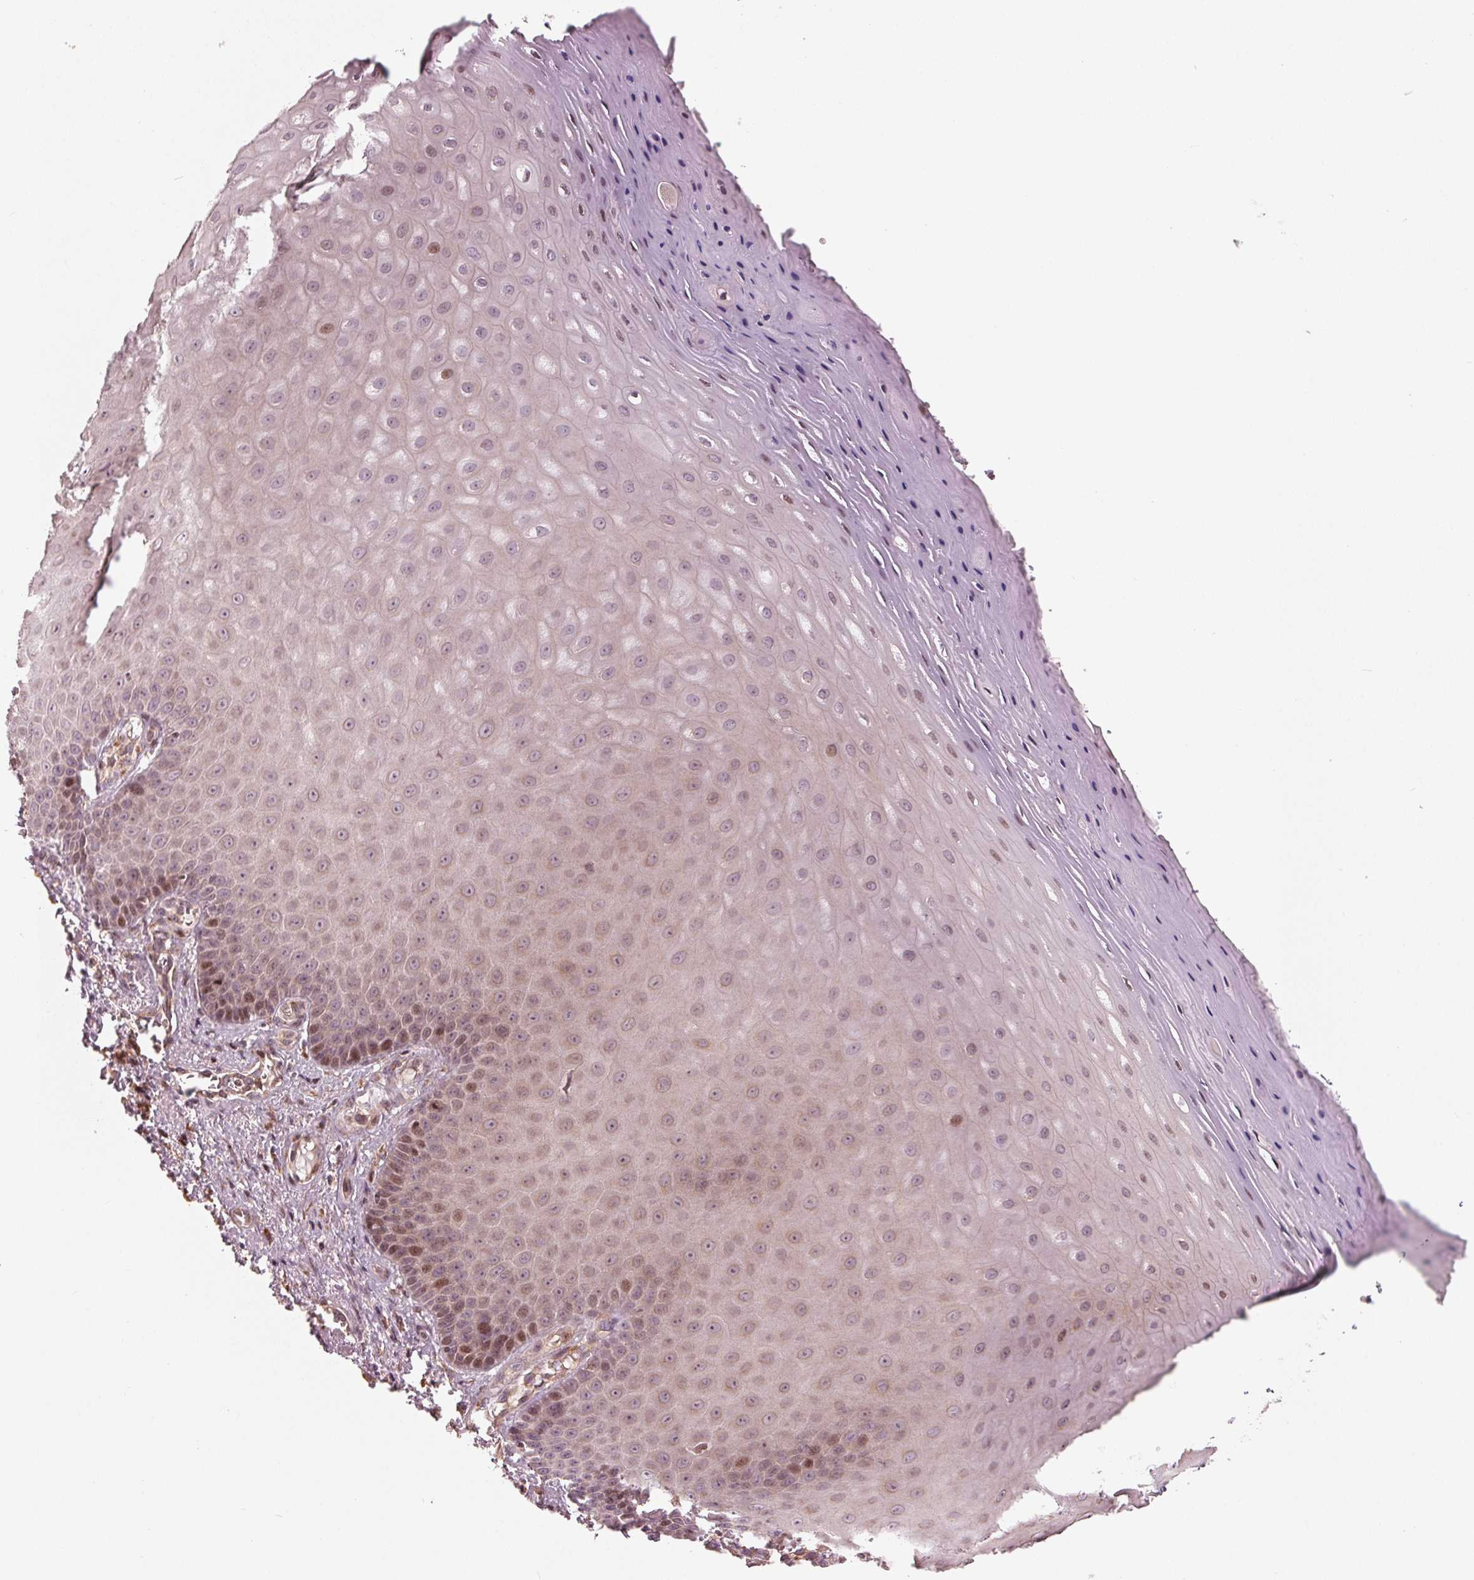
{"staining": {"intensity": "moderate", "quantity": "25%-75%", "location": "cytoplasmic/membranous,nuclear"}, "tissue": "vagina", "cell_type": "Squamous epithelial cells", "image_type": "normal", "snomed": [{"axis": "morphology", "description": "Normal tissue, NOS"}, {"axis": "topography", "description": "Vagina"}], "caption": "Squamous epithelial cells reveal moderate cytoplasmic/membranous,nuclear staining in about 25%-75% of cells in normal vagina. Immunohistochemistry (ihc) stains the protein in brown and the nuclei are stained blue.", "gene": "CMIP", "patient": {"sex": "female", "age": 83}}